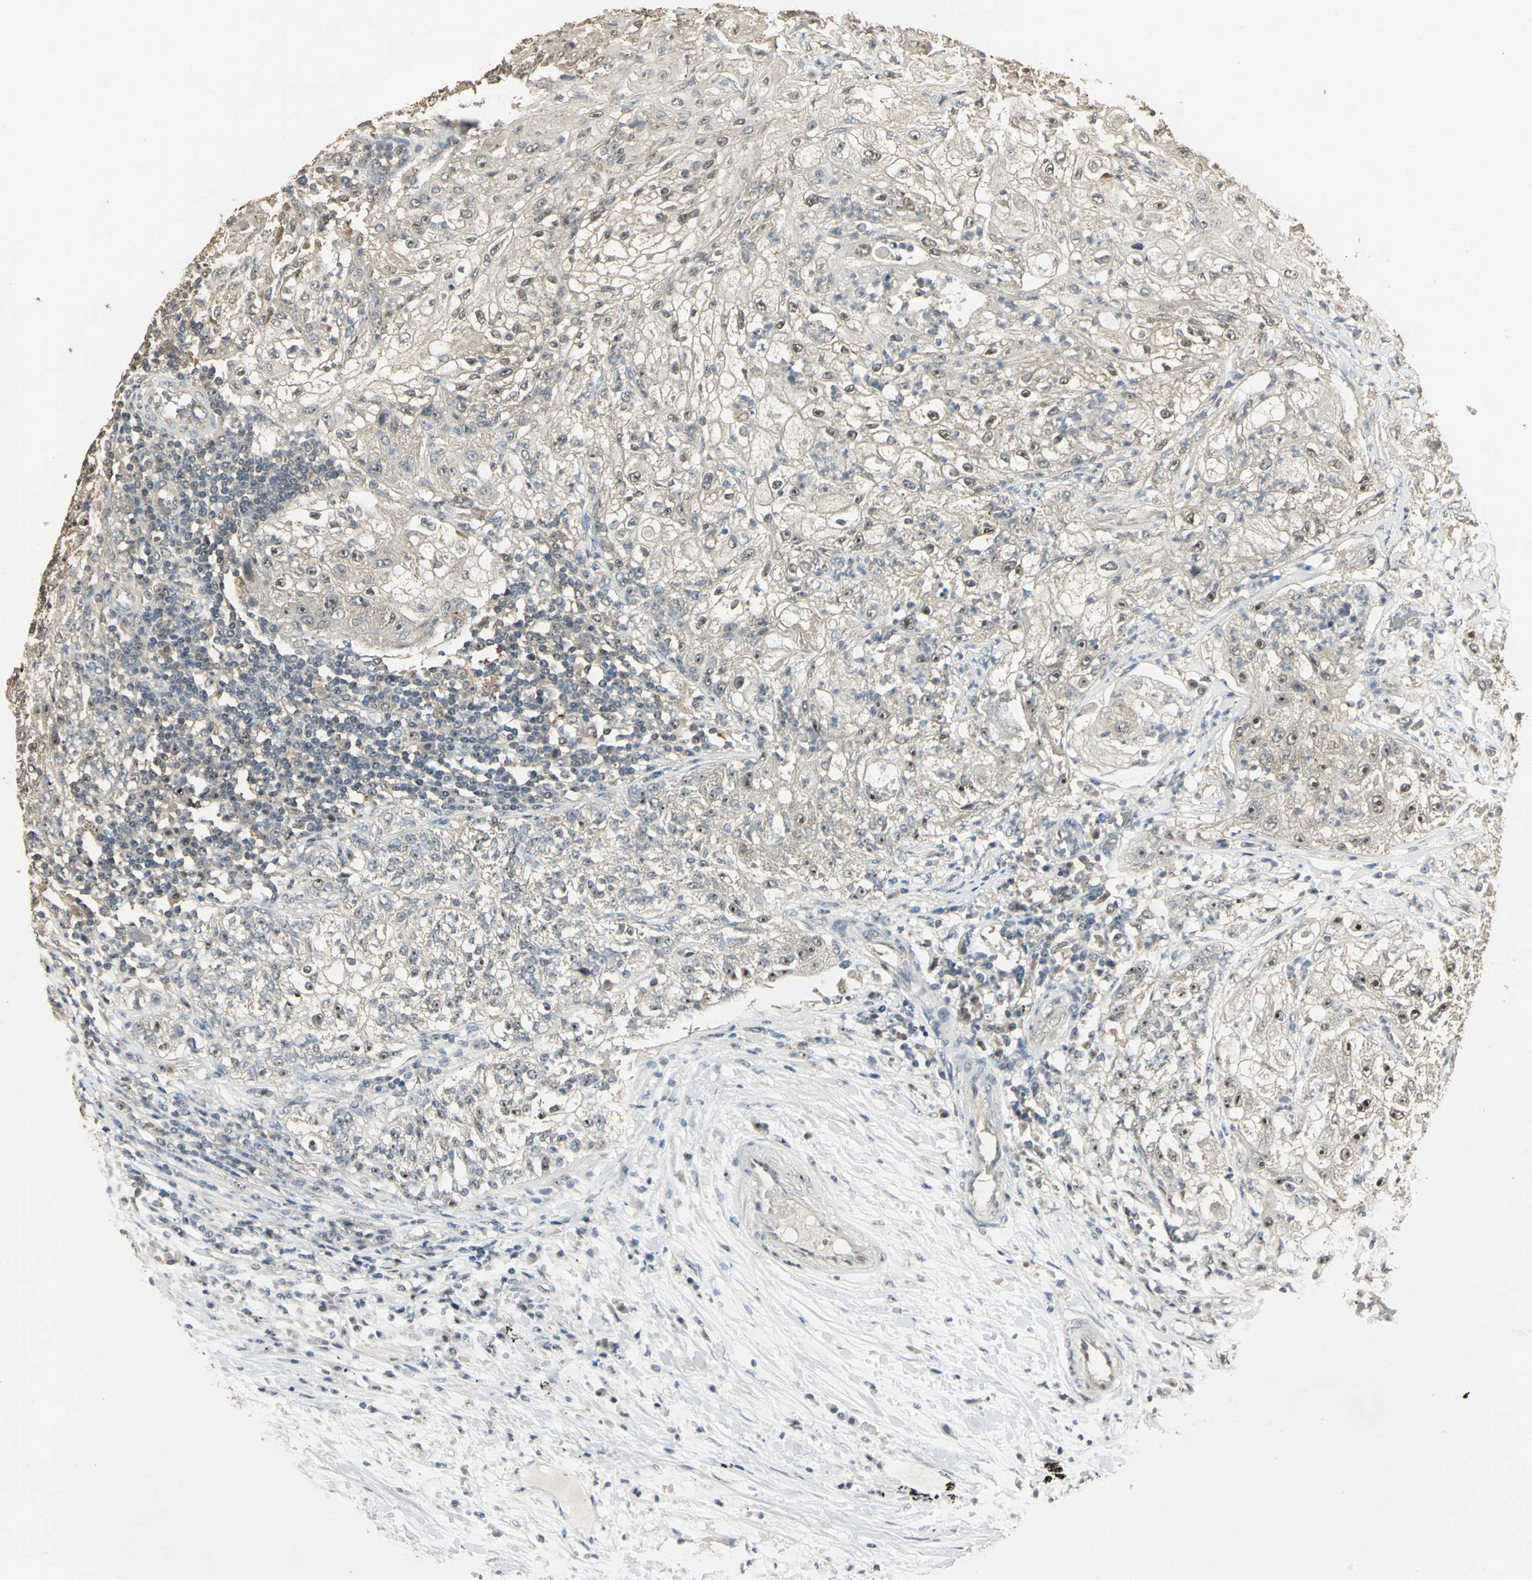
{"staining": {"intensity": "weak", "quantity": "<25%", "location": "cytoplasmic/membranous"}, "tissue": "lung cancer", "cell_type": "Tumor cells", "image_type": "cancer", "snomed": [{"axis": "morphology", "description": "Inflammation, NOS"}, {"axis": "morphology", "description": "Squamous cell carcinoma, NOS"}, {"axis": "topography", "description": "Lymph node"}, {"axis": "topography", "description": "Soft tissue"}, {"axis": "topography", "description": "Lung"}], "caption": "Immunohistochemistry (IHC) photomicrograph of neoplastic tissue: human lung cancer stained with DAB shows no significant protein positivity in tumor cells. (Stains: DAB (3,3'-diaminobenzidine) immunohistochemistry (IHC) with hematoxylin counter stain, Microscopy: brightfield microscopy at high magnification).", "gene": "UCHL5", "patient": {"sex": "male", "age": 66}}